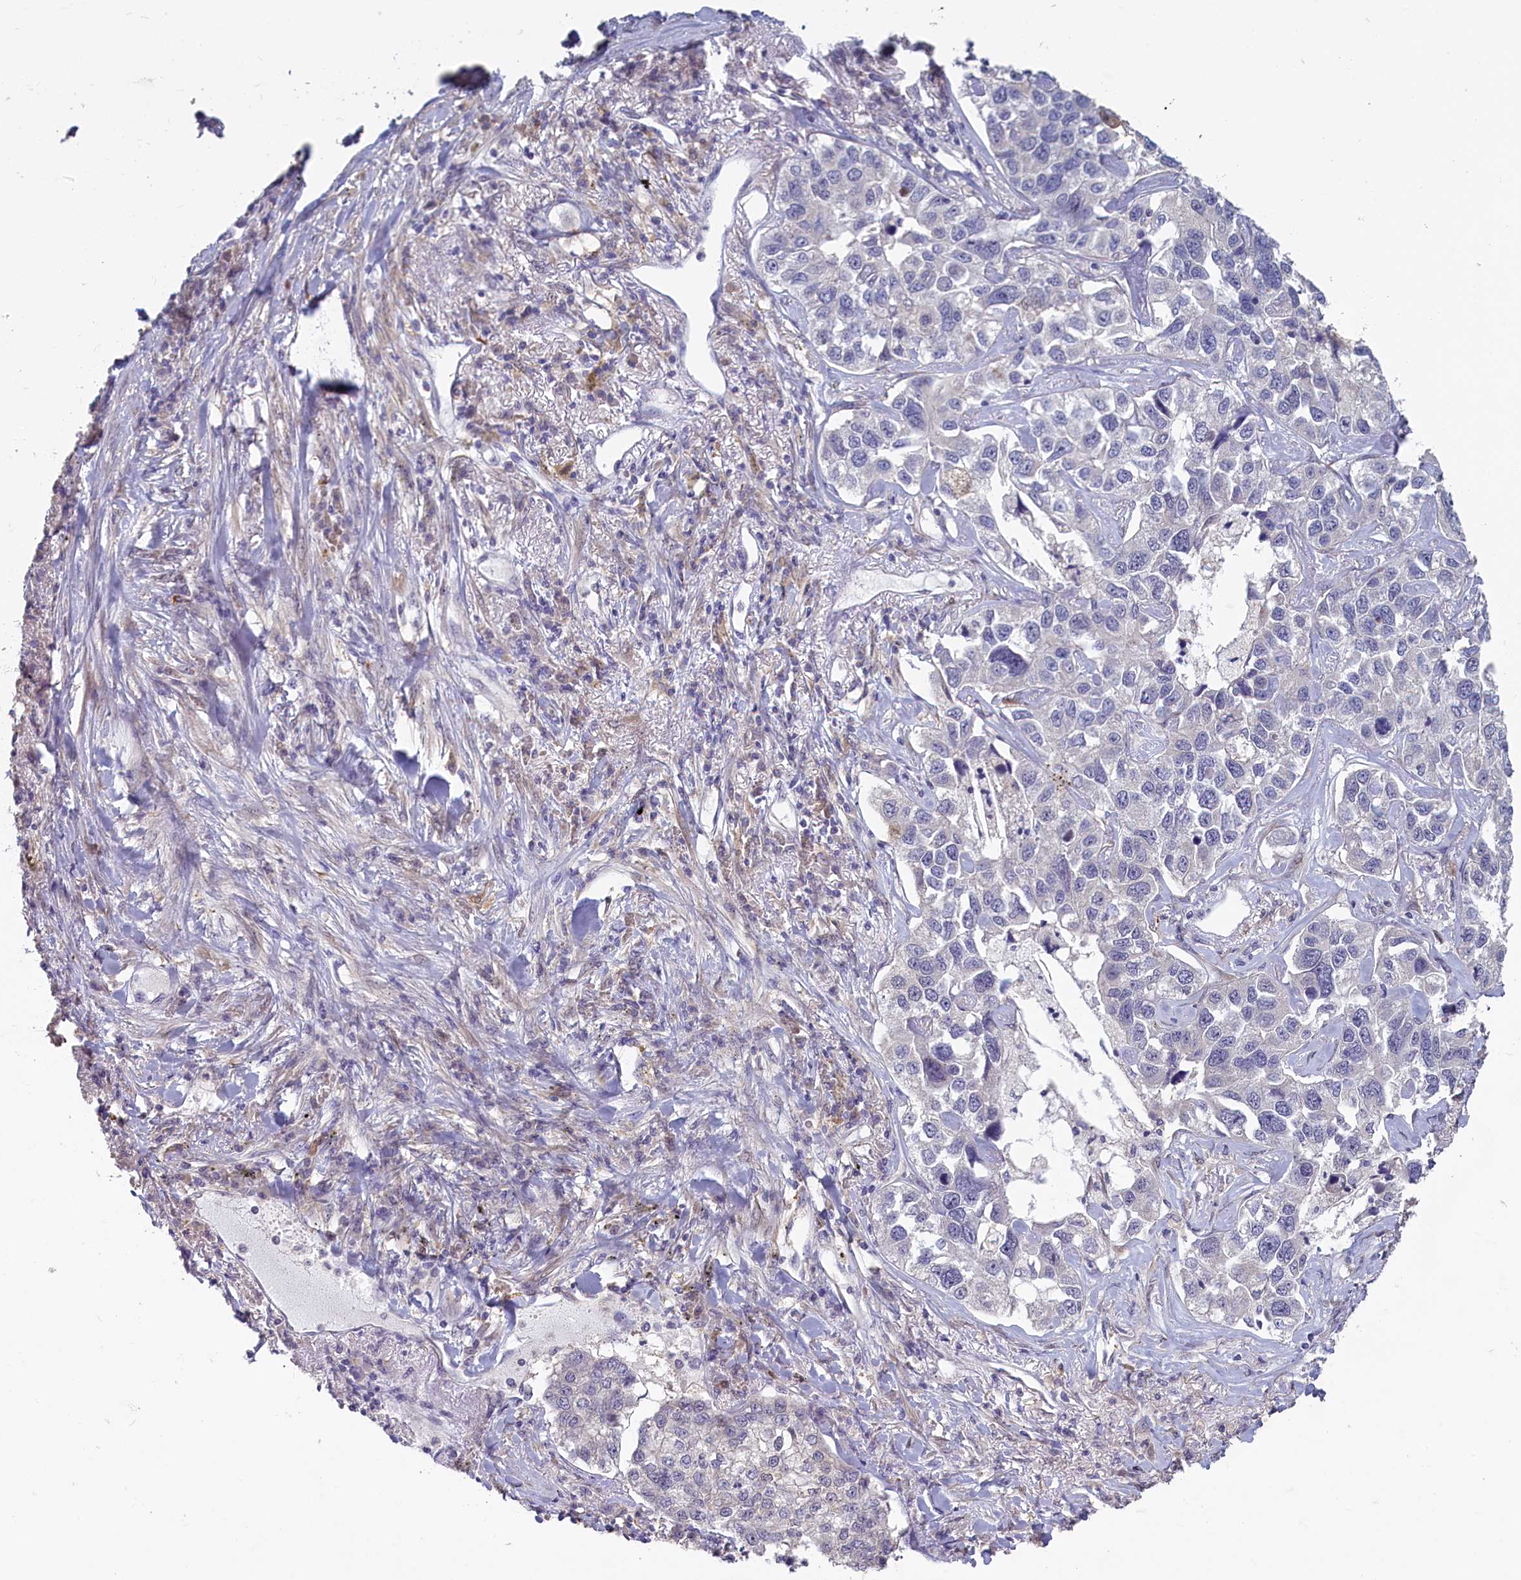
{"staining": {"intensity": "negative", "quantity": "none", "location": "none"}, "tissue": "lung cancer", "cell_type": "Tumor cells", "image_type": "cancer", "snomed": [{"axis": "morphology", "description": "Adenocarcinoma, NOS"}, {"axis": "topography", "description": "Lung"}], "caption": "Immunohistochemical staining of lung cancer exhibits no significant expression in tumor cells. Brightfield microscopy of immunohistochemistry (IHC) stained with DAB (brown) and hematoxylin (blue), captured at high magnification.", "gene": "UCHL3", "patient": {"sex": "male", "age": 49}}